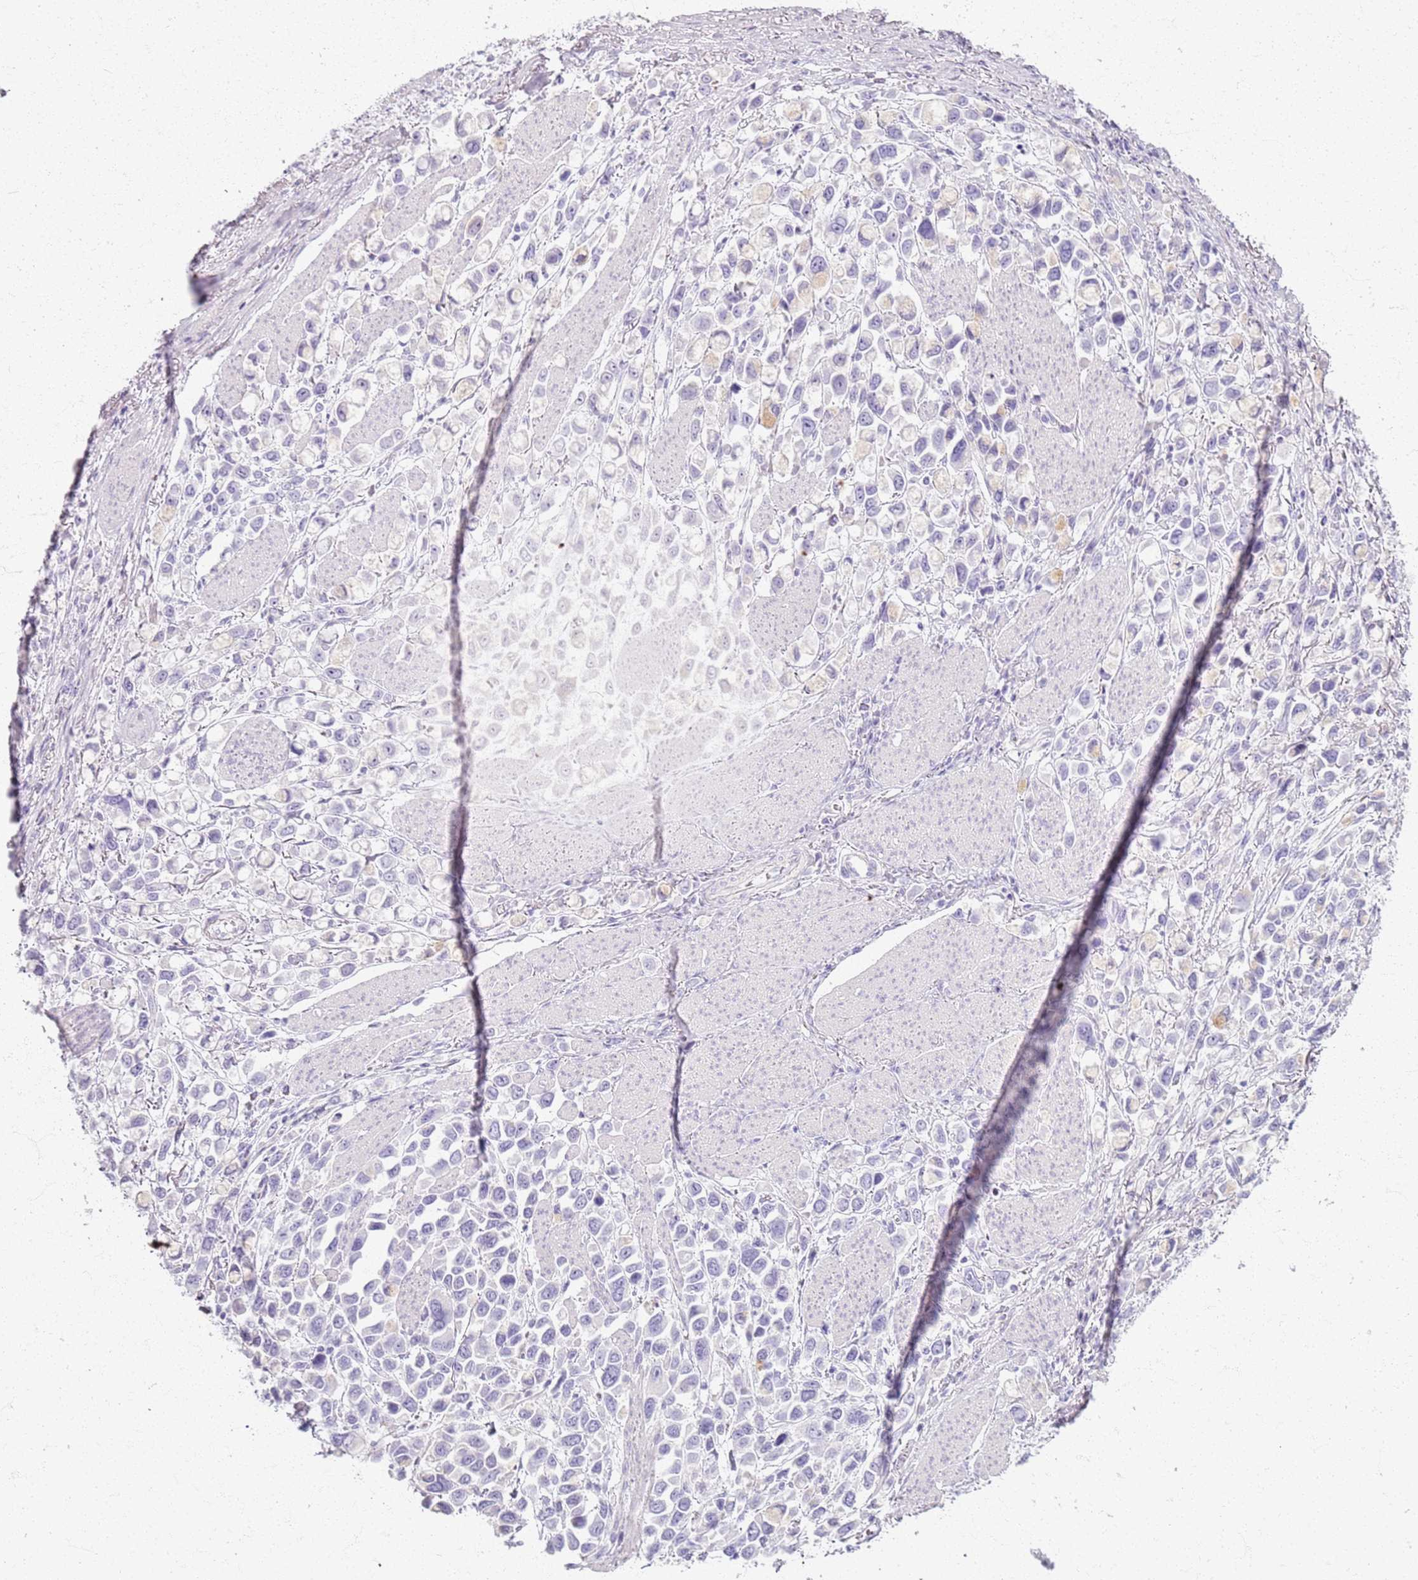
{"staining": {"intensity": "negative", "quantity": "none", "location": "none"}, "tissue": "stomach cancer", "cell_type": "Tumor cells", "image_type": "cancer", "snomed": [{"axis": "morphology", "description": "Adenocarcinoma, NOS"}, {"axis": "topography", "description": "Stomach"}], "caption": "DAB (3,3'-diaminobenzidine) immunohistochemical staining of human stomach adenocarcinoma shows no significant expression in tumor cells.", "gene": "CSRP3", "patient": {"sex": "female", "age": 81}}